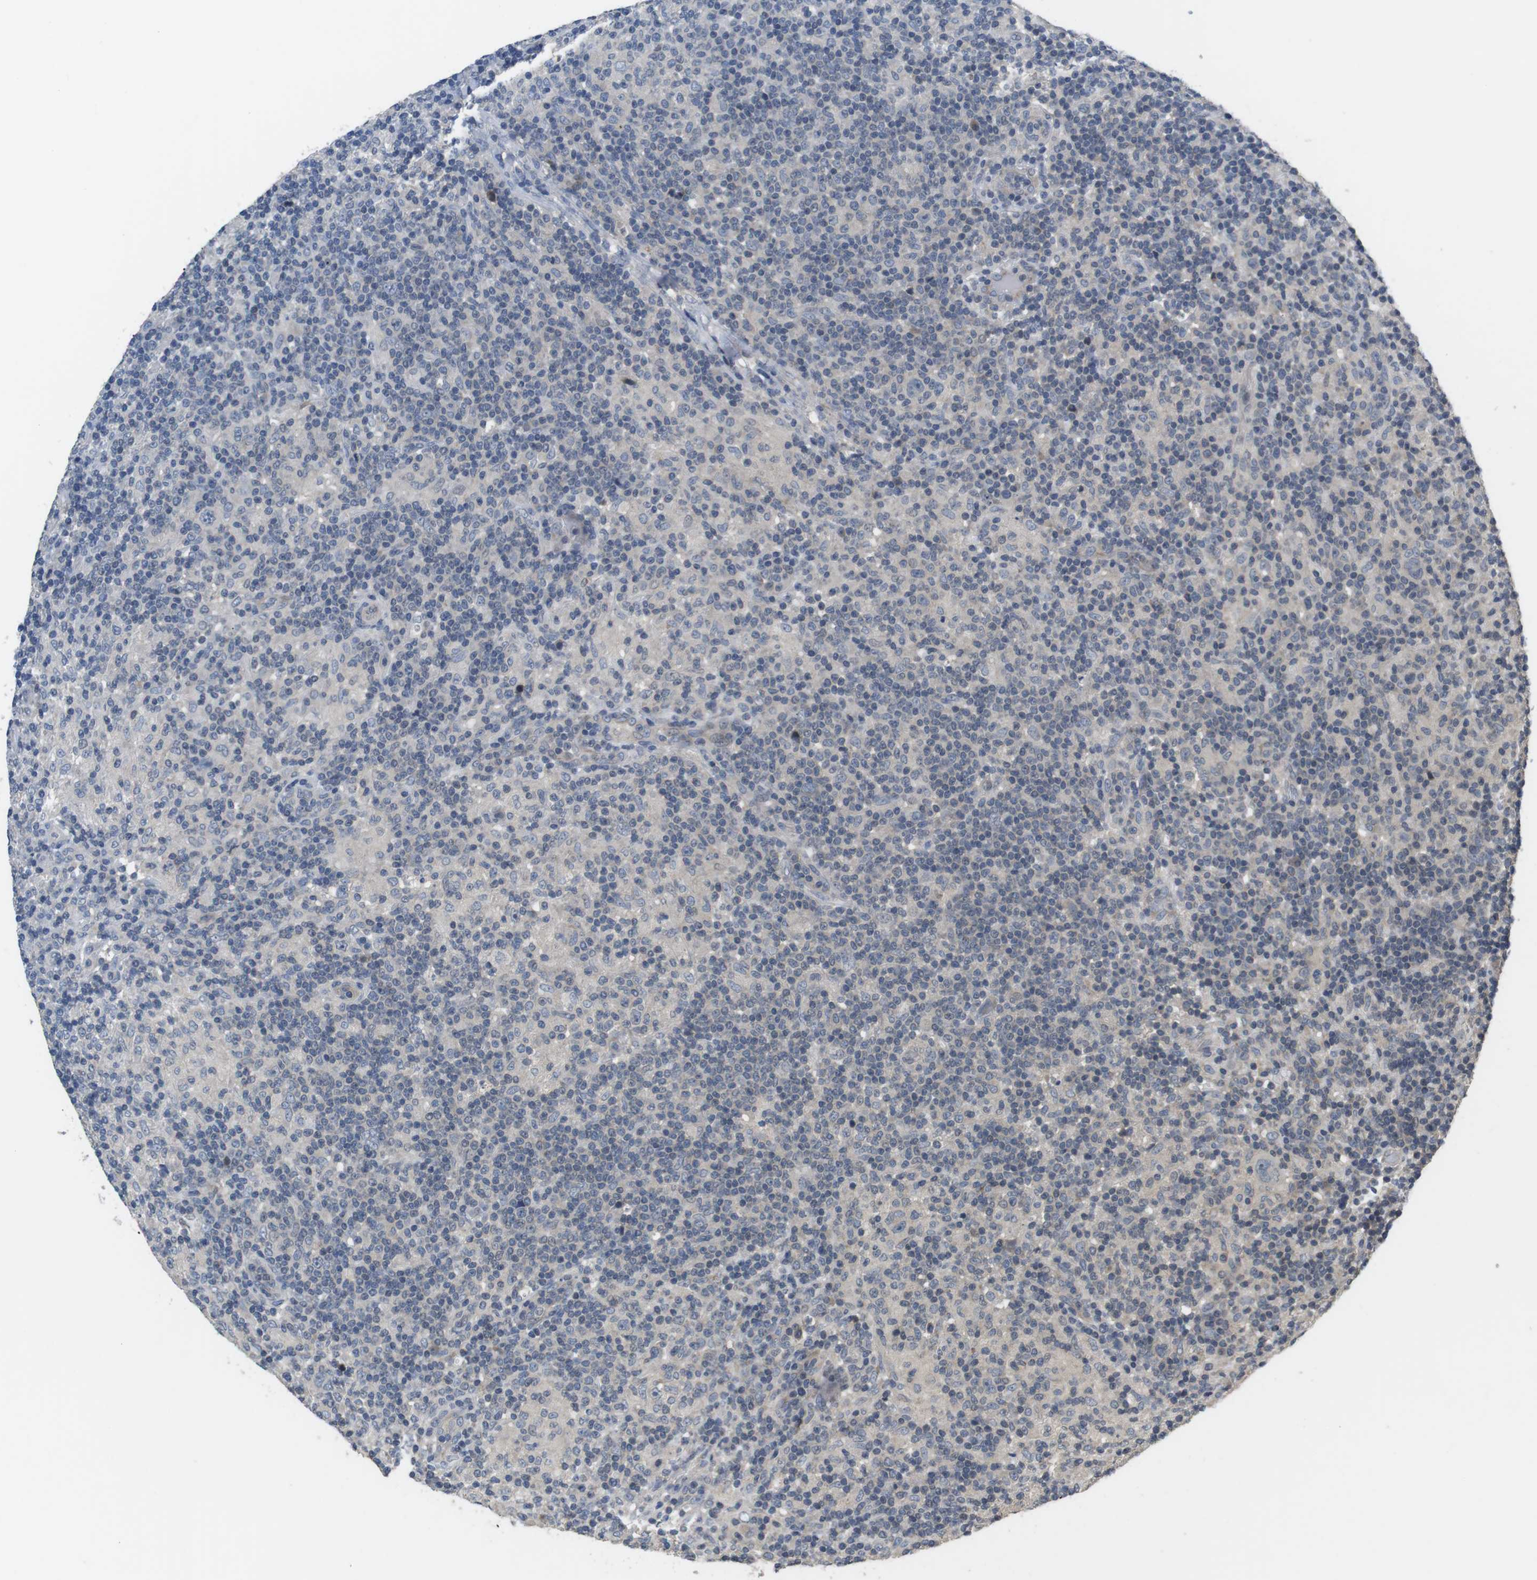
{"staining": {"intensity": "negative", "quantity": "none", "location": "none"}, "tissue": "lymphoma", "cell_type": "Tumor cells", "image_type": "cancer", "snomed": [{"axis": "morphology", "description": "Hodgkin's disease, NOS"}, {"axis": "topography", "description": "Lymph node"}], "caption": "Tumor cells are negative for protein expression in human lymphoma. (Stains: DAB (3,3'-diaminobenzidine) IHC with hematoxylin counter stain, Microscopy: brightfield microscopy at high magnification).", "gene": "ADGRL3", "patient": {"sex": "male", "age": 70}}